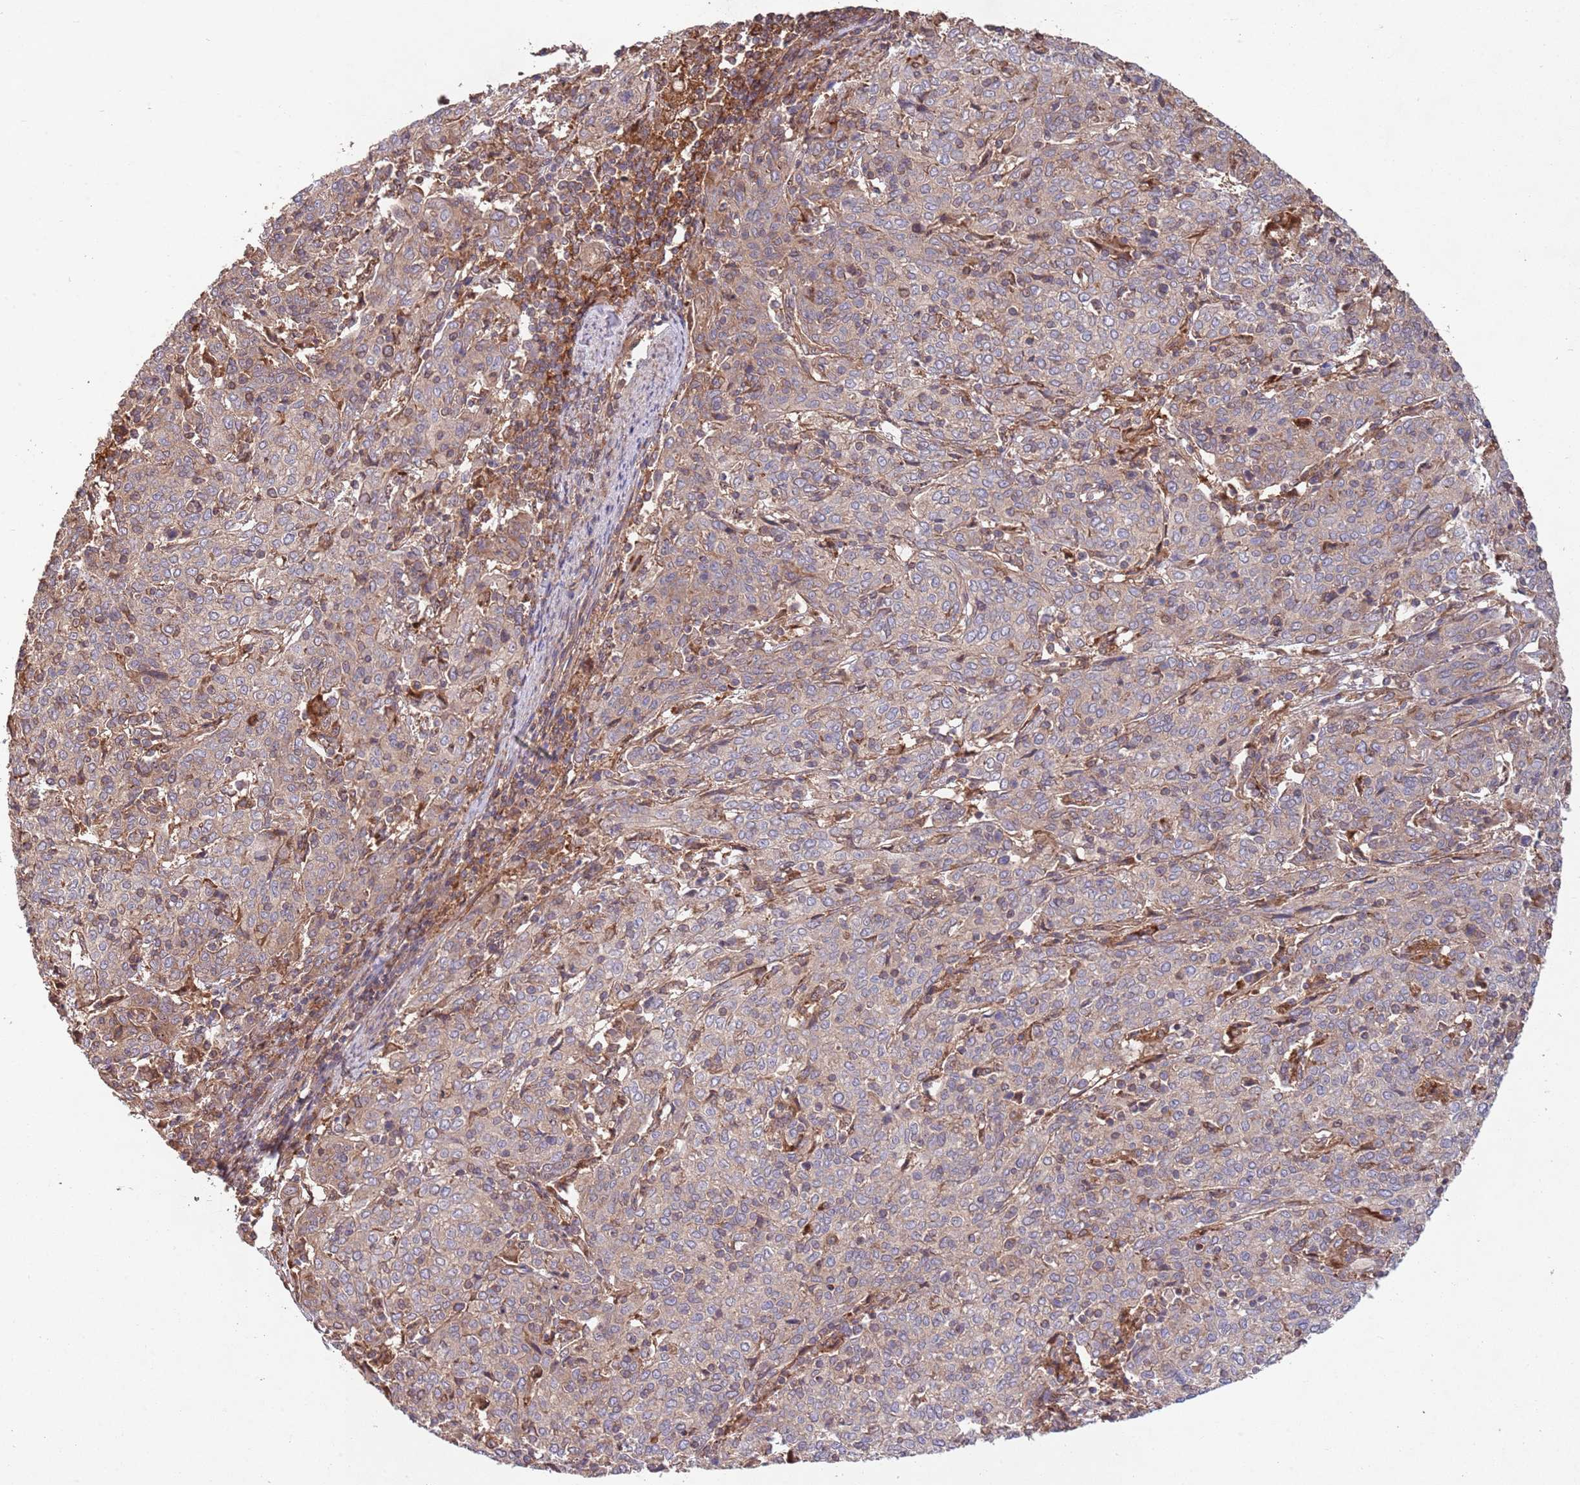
{"staining": {"intensity": "weak", "quantity": "25%-75%", "location": "cytoplasmic/membranous"}, "tissue": "cervical cancer", "cell_type": "Tumor cells", "image_type": "cancer", "snomed": [{"axis": "morphology", "description": "Squamous cell carcinoma, NOS"}, {"axis": "topography", "description": "Cervix"}], "caption": "There is low levels of weak cytoplasmic/membranous expression in tumor cells of cervical cancer, as demonstrated by immunohistochemical staining (brown color).", "gene": "RNF19B", "patient": {"sex": "female", "age": 67}}